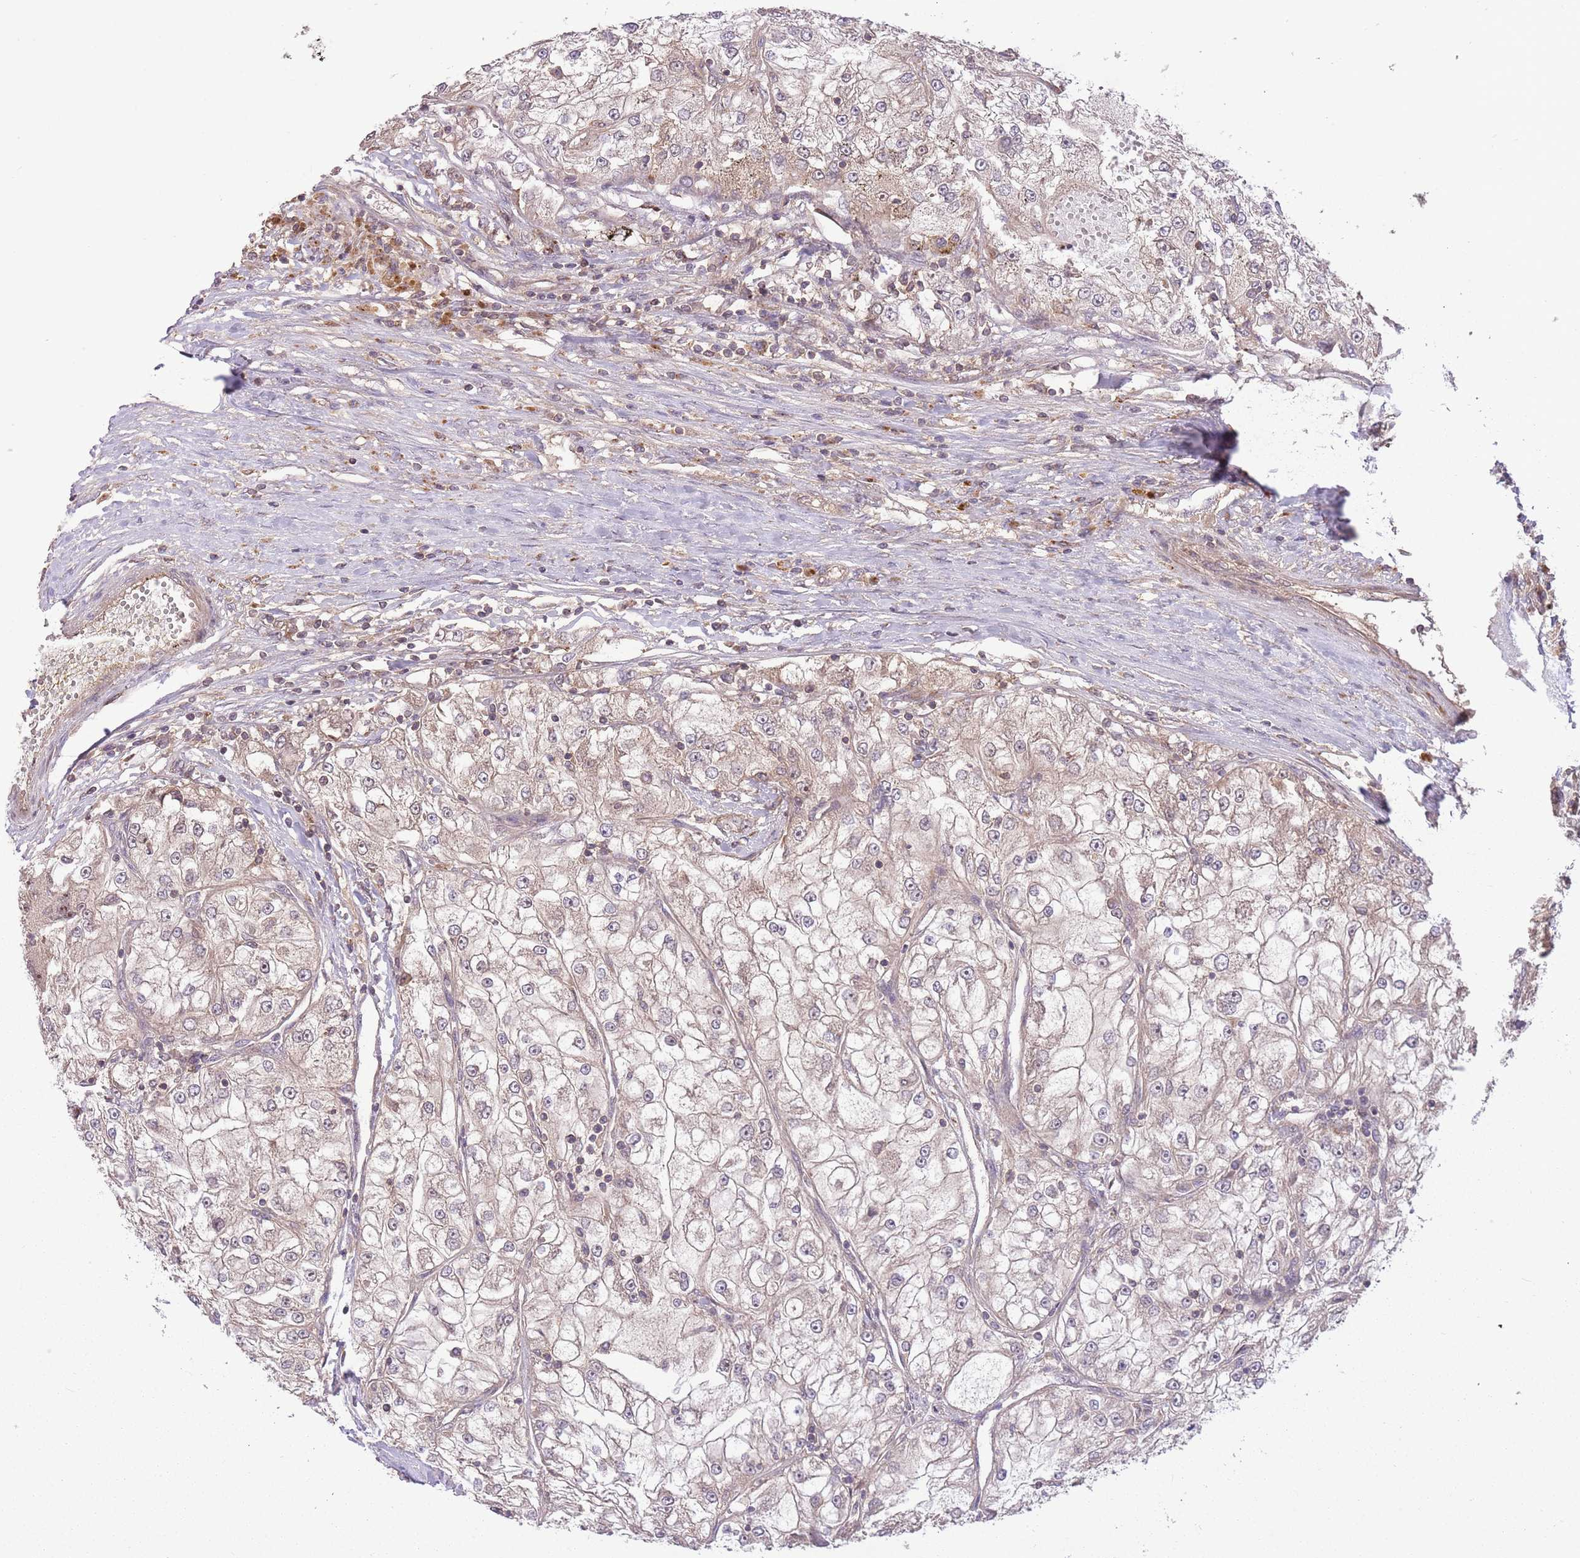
{"staining": {"intensity": "moderate", "quantity": "25%-75%", "location": "nuclear"}, "tissue": "renal cancer", "cell_type": "Tumor cells", "image_type": "cancer", "snomed": [{"axis": "morphology", "description": "Adenocarcinoma, NOS"}, {"axis": "topography", "description": "Kidney"}], "caption": "Protein positivity by immunohistochemistry (IHC) displays moderate nuclear expression in approximately 25%-75% of tumor cells in renal adenocarcinoma.", "gene": "POLR3F", "patient": {"sex": "female", "age": 72}}